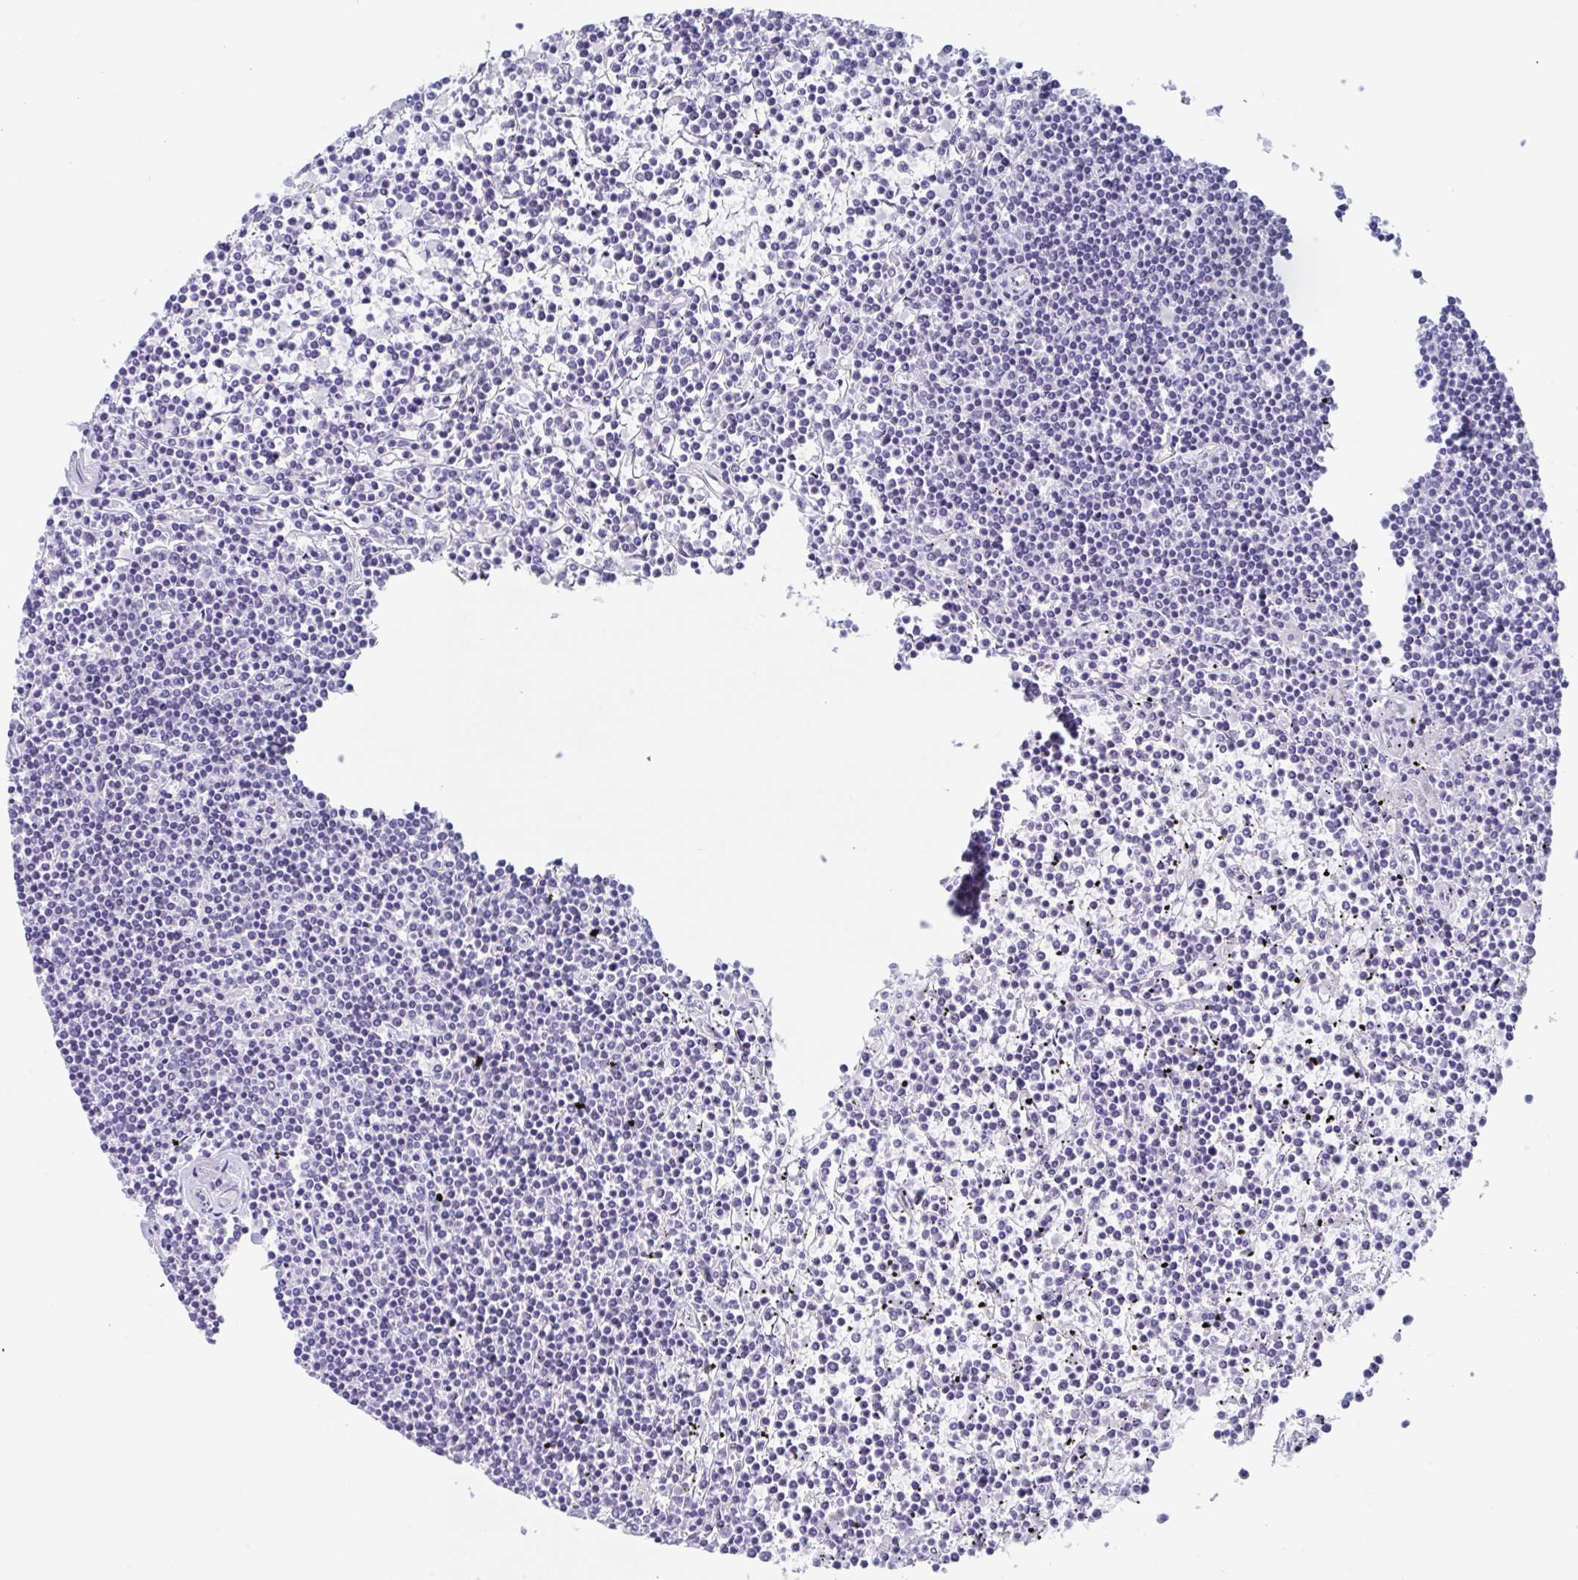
{"staining": {"intensity": "negative", "quantity": "none", "location": "none"}, "tissue": "lymphoma", "cell_type": "Tumor cells", "image_type": "cancer", "snomed": [{"axis": "morphology", "description": "Malignant lymphoma, non-Hodgkin's type, Low grade"}, {"axis": "topography", "description": "Spleen"}], "caption": "This is an IHC micrograph of human malignant lymphoma, non-Hodgkin's type (low-grade). There is no expression in tumor cells.", "gene": "CDX4", "patient": {"sex": "female", "age": 19}}